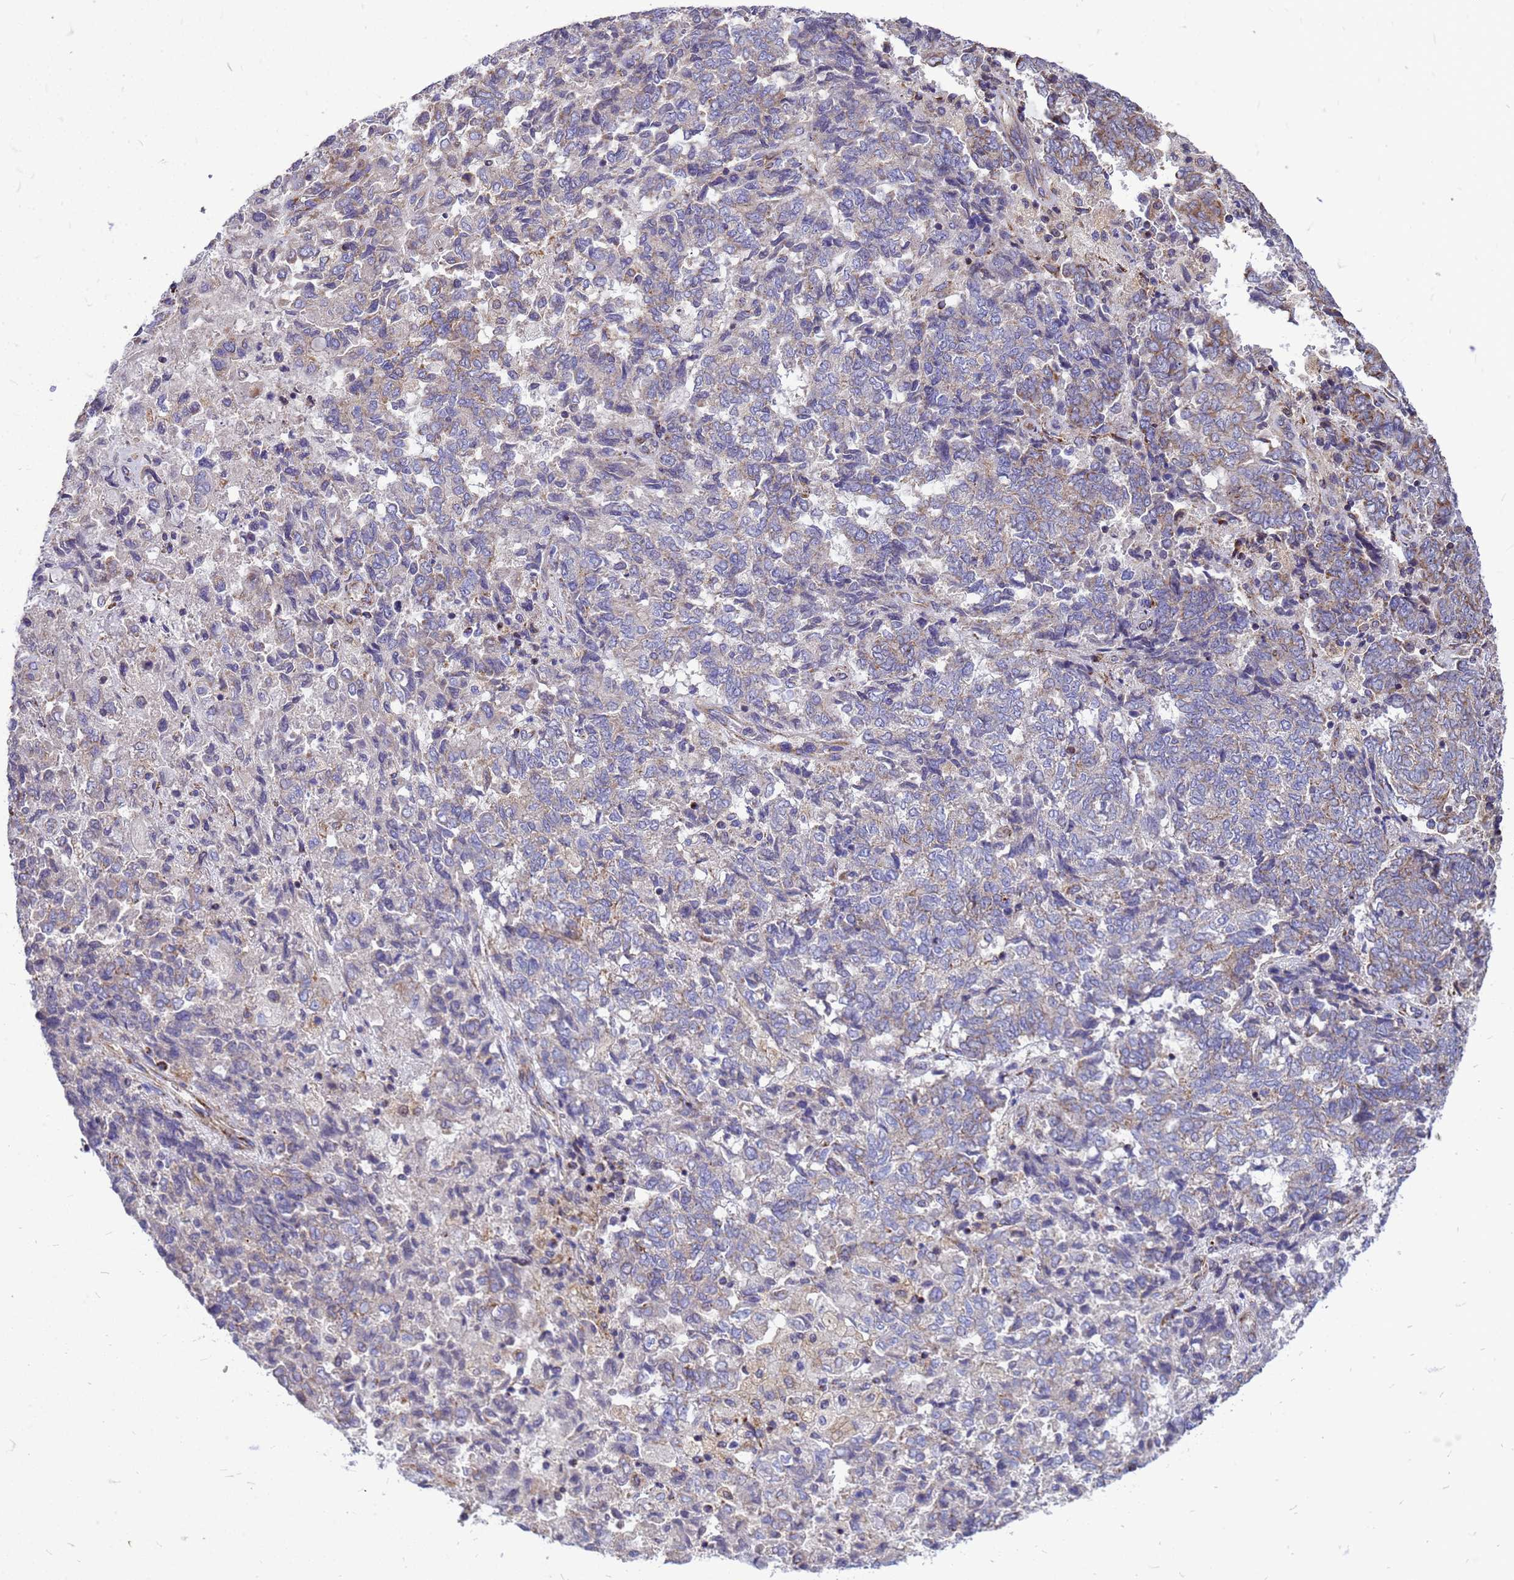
{"staining": {"intensity": "weak", "quantity": "25%-75%", "location": "cytoplasmic/membranous"}, "tissue": "endometrial cancer", "cell_type": "Tumor cells", "image_type": "cancer", "snomed": [{"axis": "morphology", "description": "Adenocarcinoma, NOS"}, {"axis": "topography", "description": "Endometrium"}], "caption": "Immunohistochemistry (DAB (3,3'-diaminobenzidine)) staining of endometrial cancer (adenocarcinoma) shows weak cytoplasmic/membranous protein positivity in approximately 25%-75% of tumor cells.", "gene": "CMC4", "patient": {"sex": "female", "age": 80}}